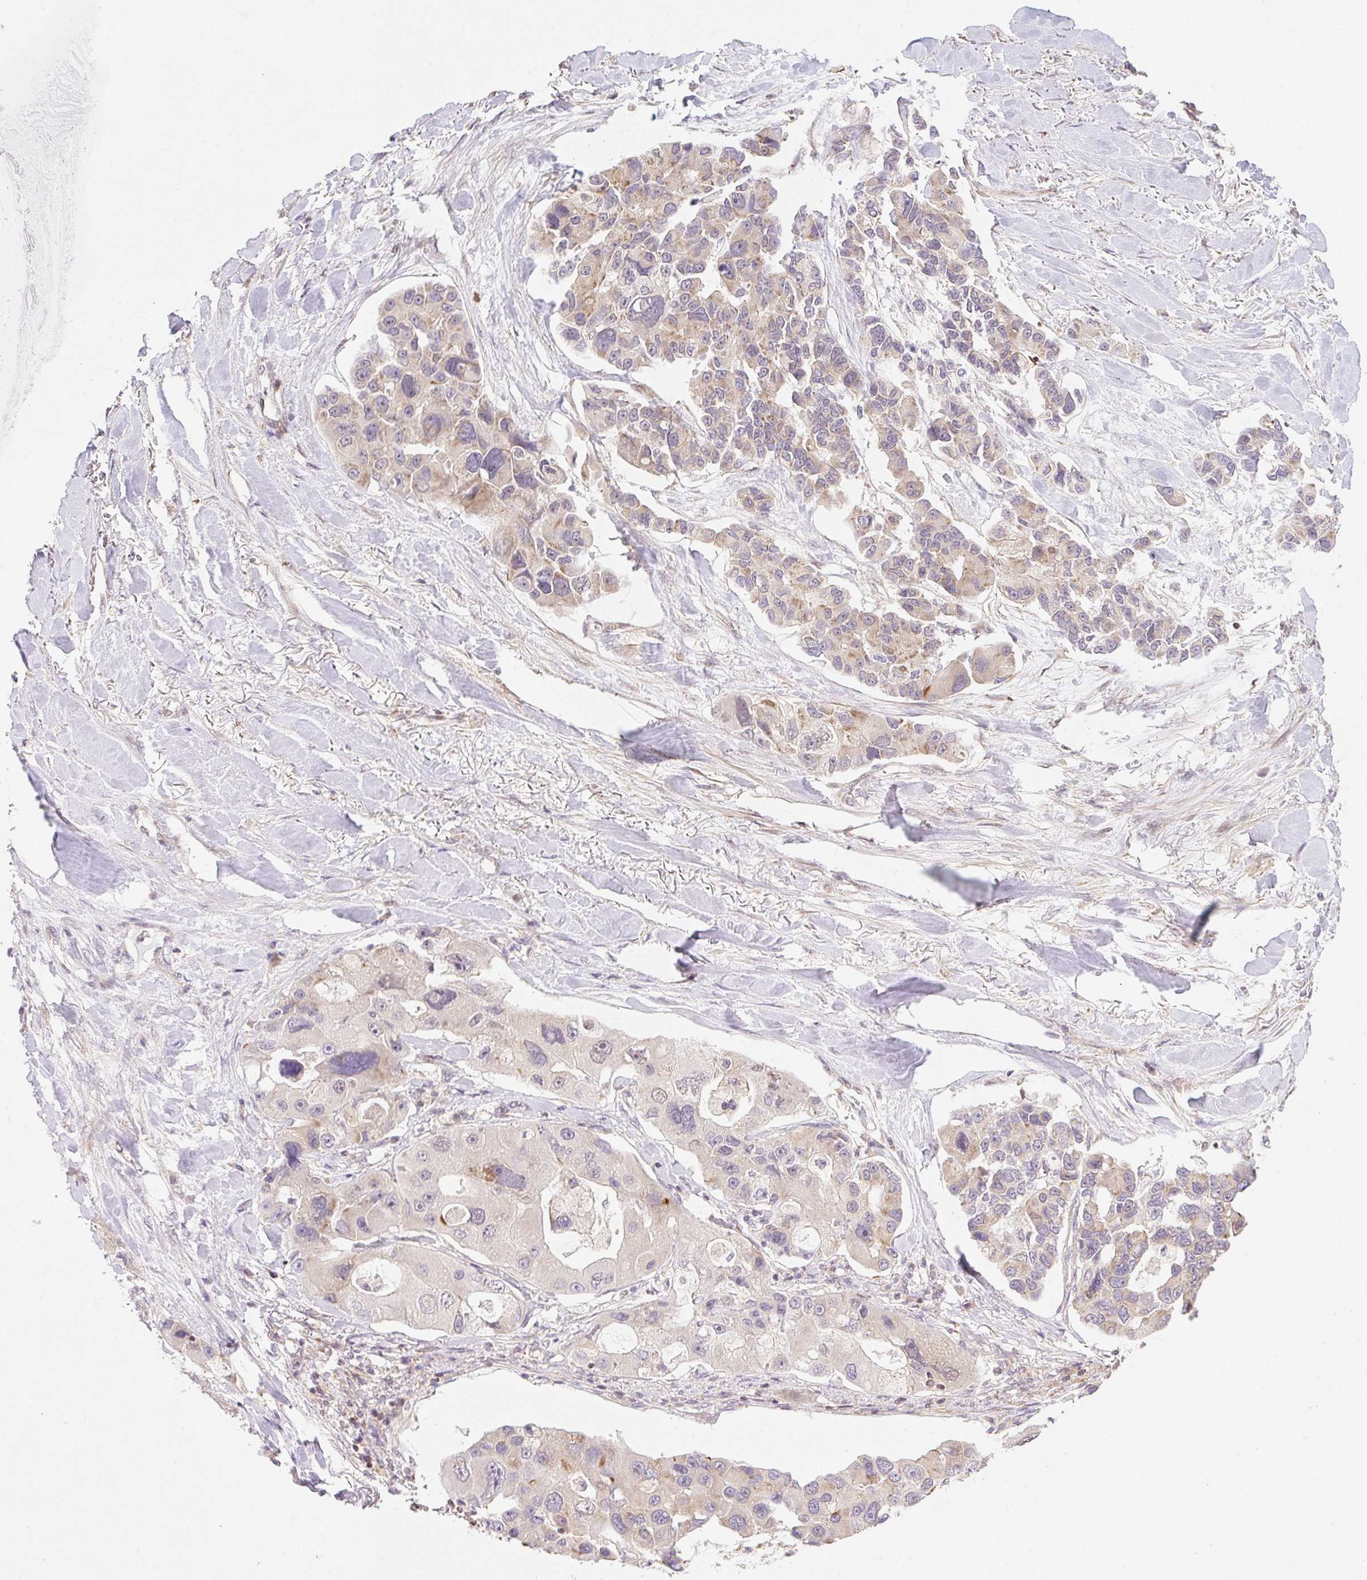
{"staining": {"intensity": "weak", "quantity": ">75%", "location": "cytoplasmic/membranous"}, "tissue": "lung cancer", "cell_type": "Tumor cells", "image_type": "cancer", "snomed": [{"axis": "morphology", "description": "Adenocarcinoma, NOS"}, {"axis": "topography", "description": "Lung"}], "caption": "A micrograph showing weak cytoplasmic/membranous expression in approximately >75% of tumor cells in adenocarcinoma (lung), as visualized by brown immunohistochemical staining.", "gene": "EMC10", "patient": {"sex": "female", "age": 54}}